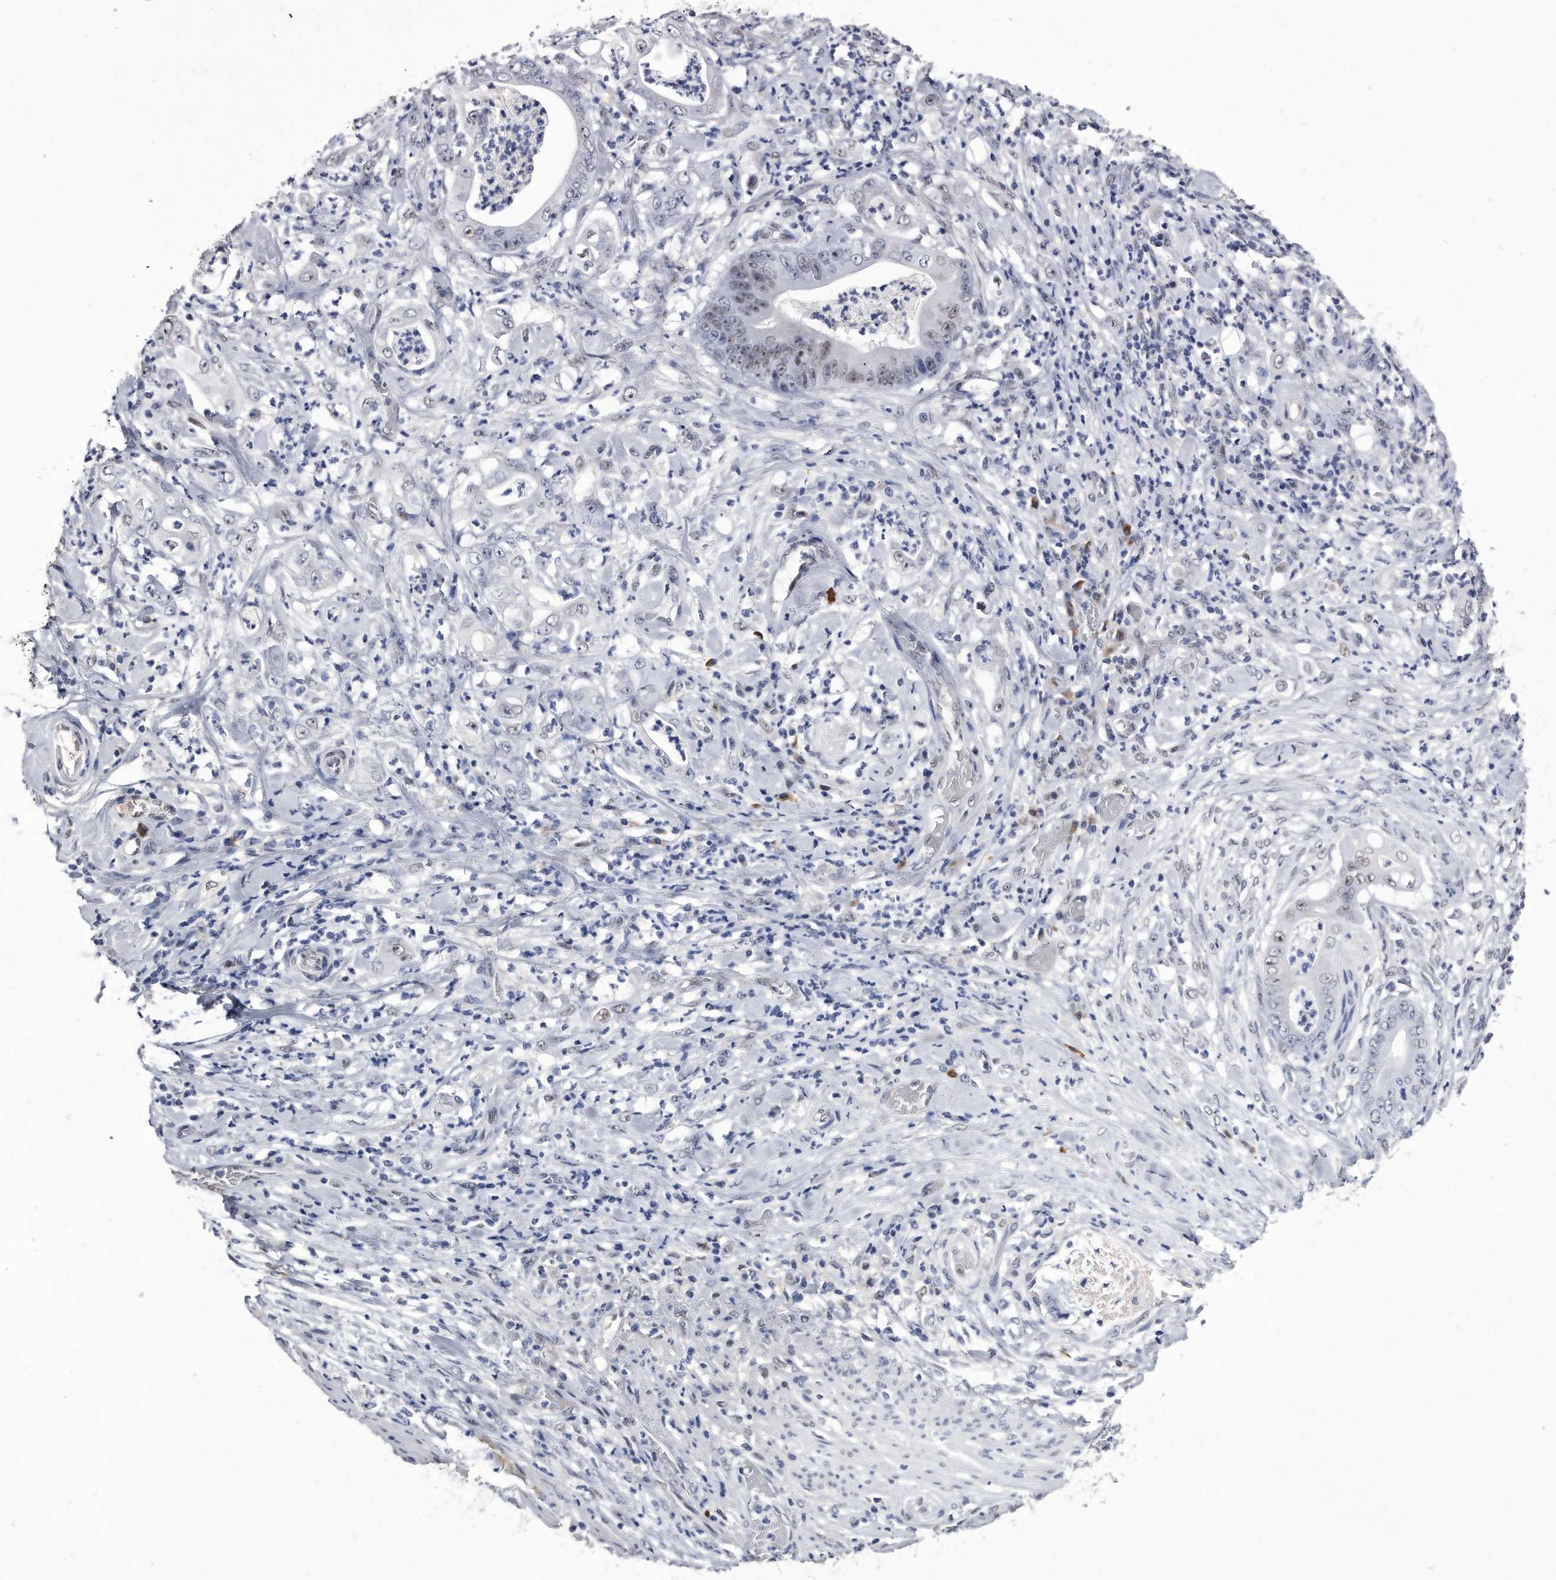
{"staining": {"intensity": "negative", "quantity": "none", "location": "none"}, "tissue": "stomach cancer", "cell_type": "Tumor cells", "image_type": "cancer", "snomed": [{"axis": "morphology", "description": "Adenocarcinoma, NOS"}, {"axis": "topography", "description": "Stomach"}], "caption": "A histopathology image of human stomach cancer (adenocarcinoma) is negative for staining in tumor cells.", "gene": "KCTD8", "patient": {"sex": "female", "age": 73}}